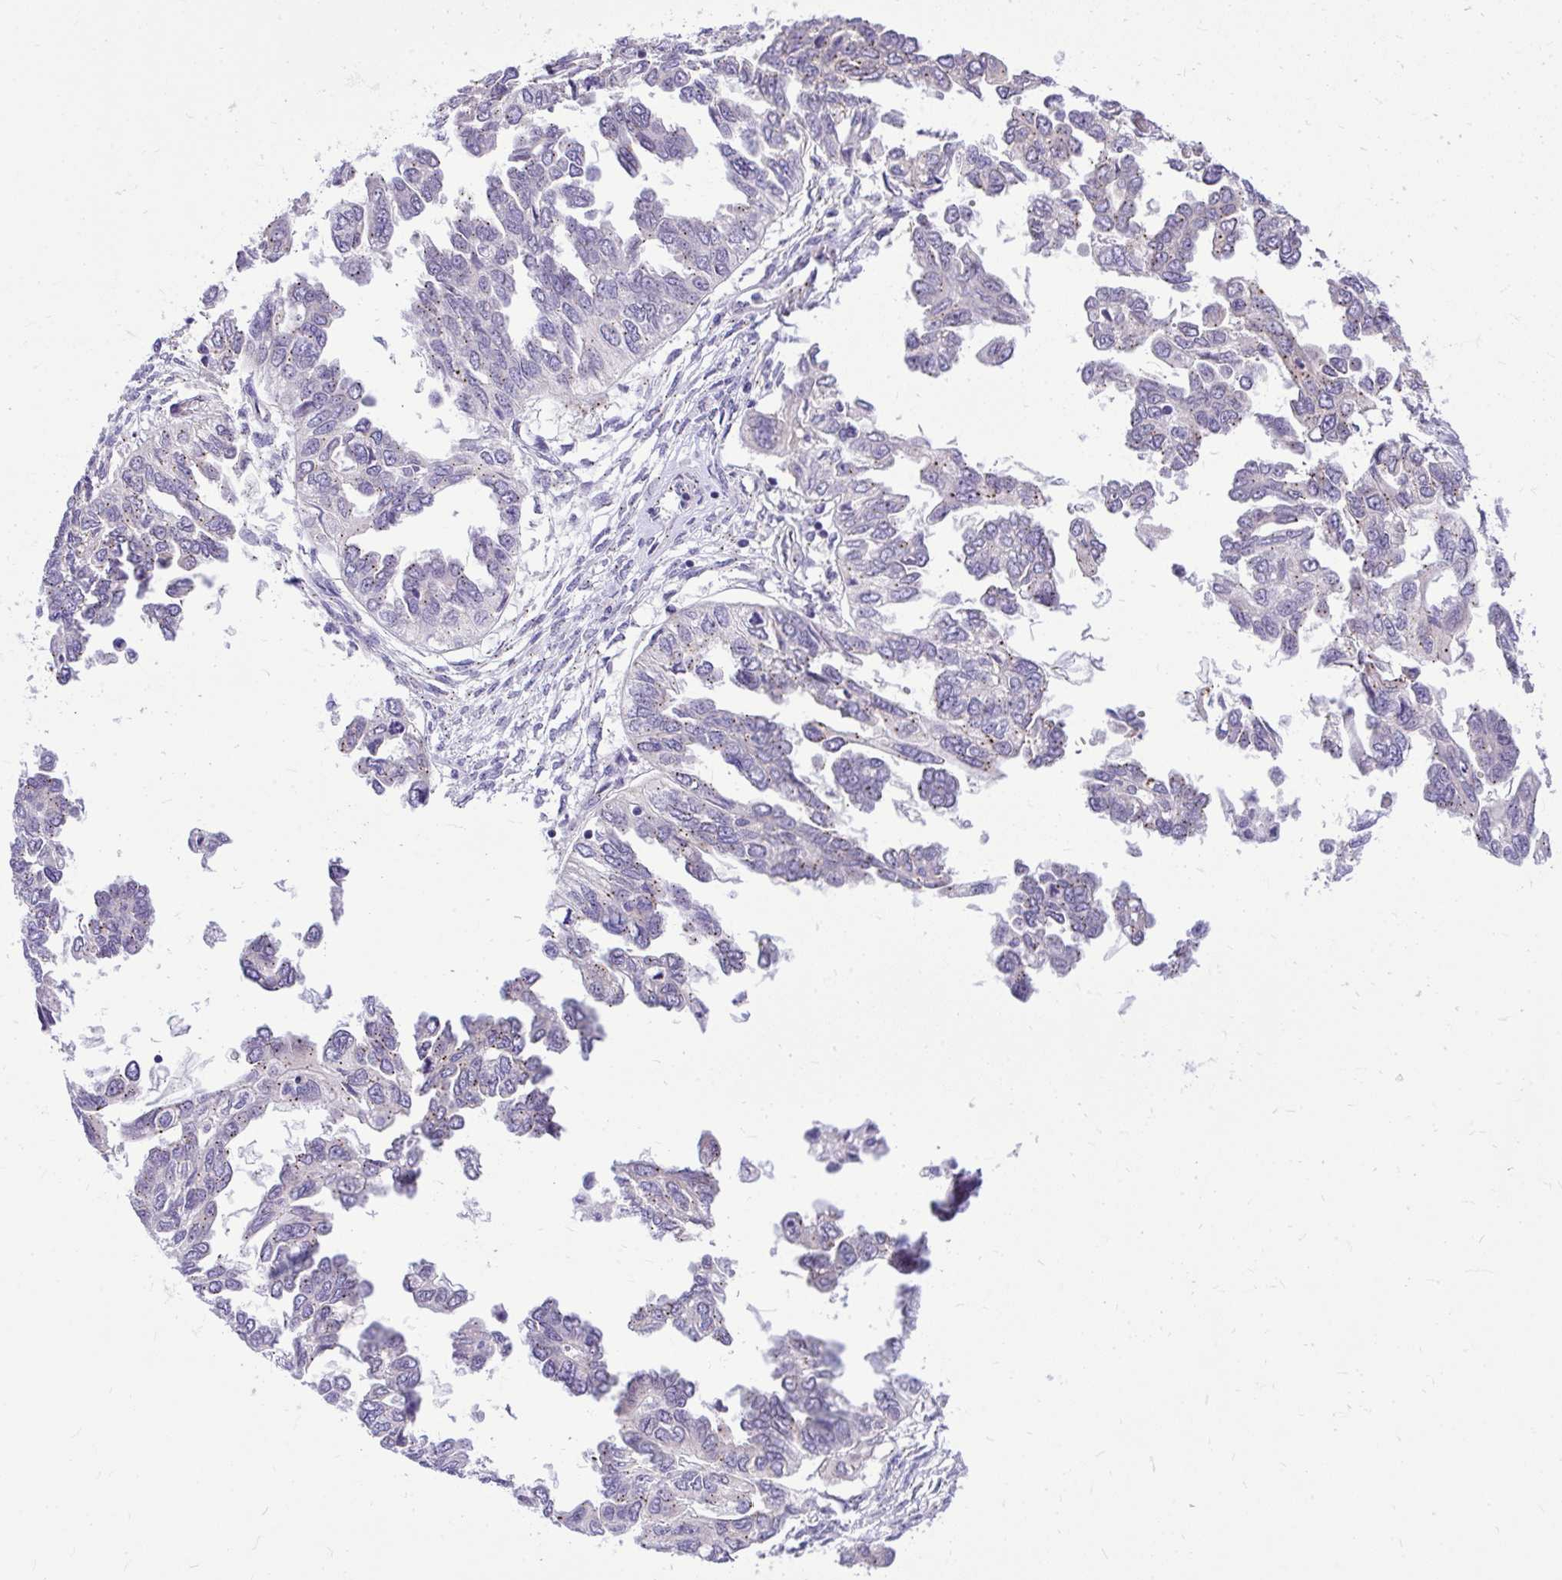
{"staining": {"intensity": "weak", "quantity": "<25%", "location": "cytoplasmic/membranous"}, "tissue": "ovarian cancer", "cell_type": "Tumor cells", "image_type": "cancer", "snomed": [{"axis": "morphology", "description": "Cystadenocarcinoma, serous, NOS"}, {"axis": "topography", "description": "Ovary"}], "caption": "There is no significant positivity in tumor cells of ovarian cancer.", "gene": "CEACAM18", "patient": {"sex": "female", "age": 53}}